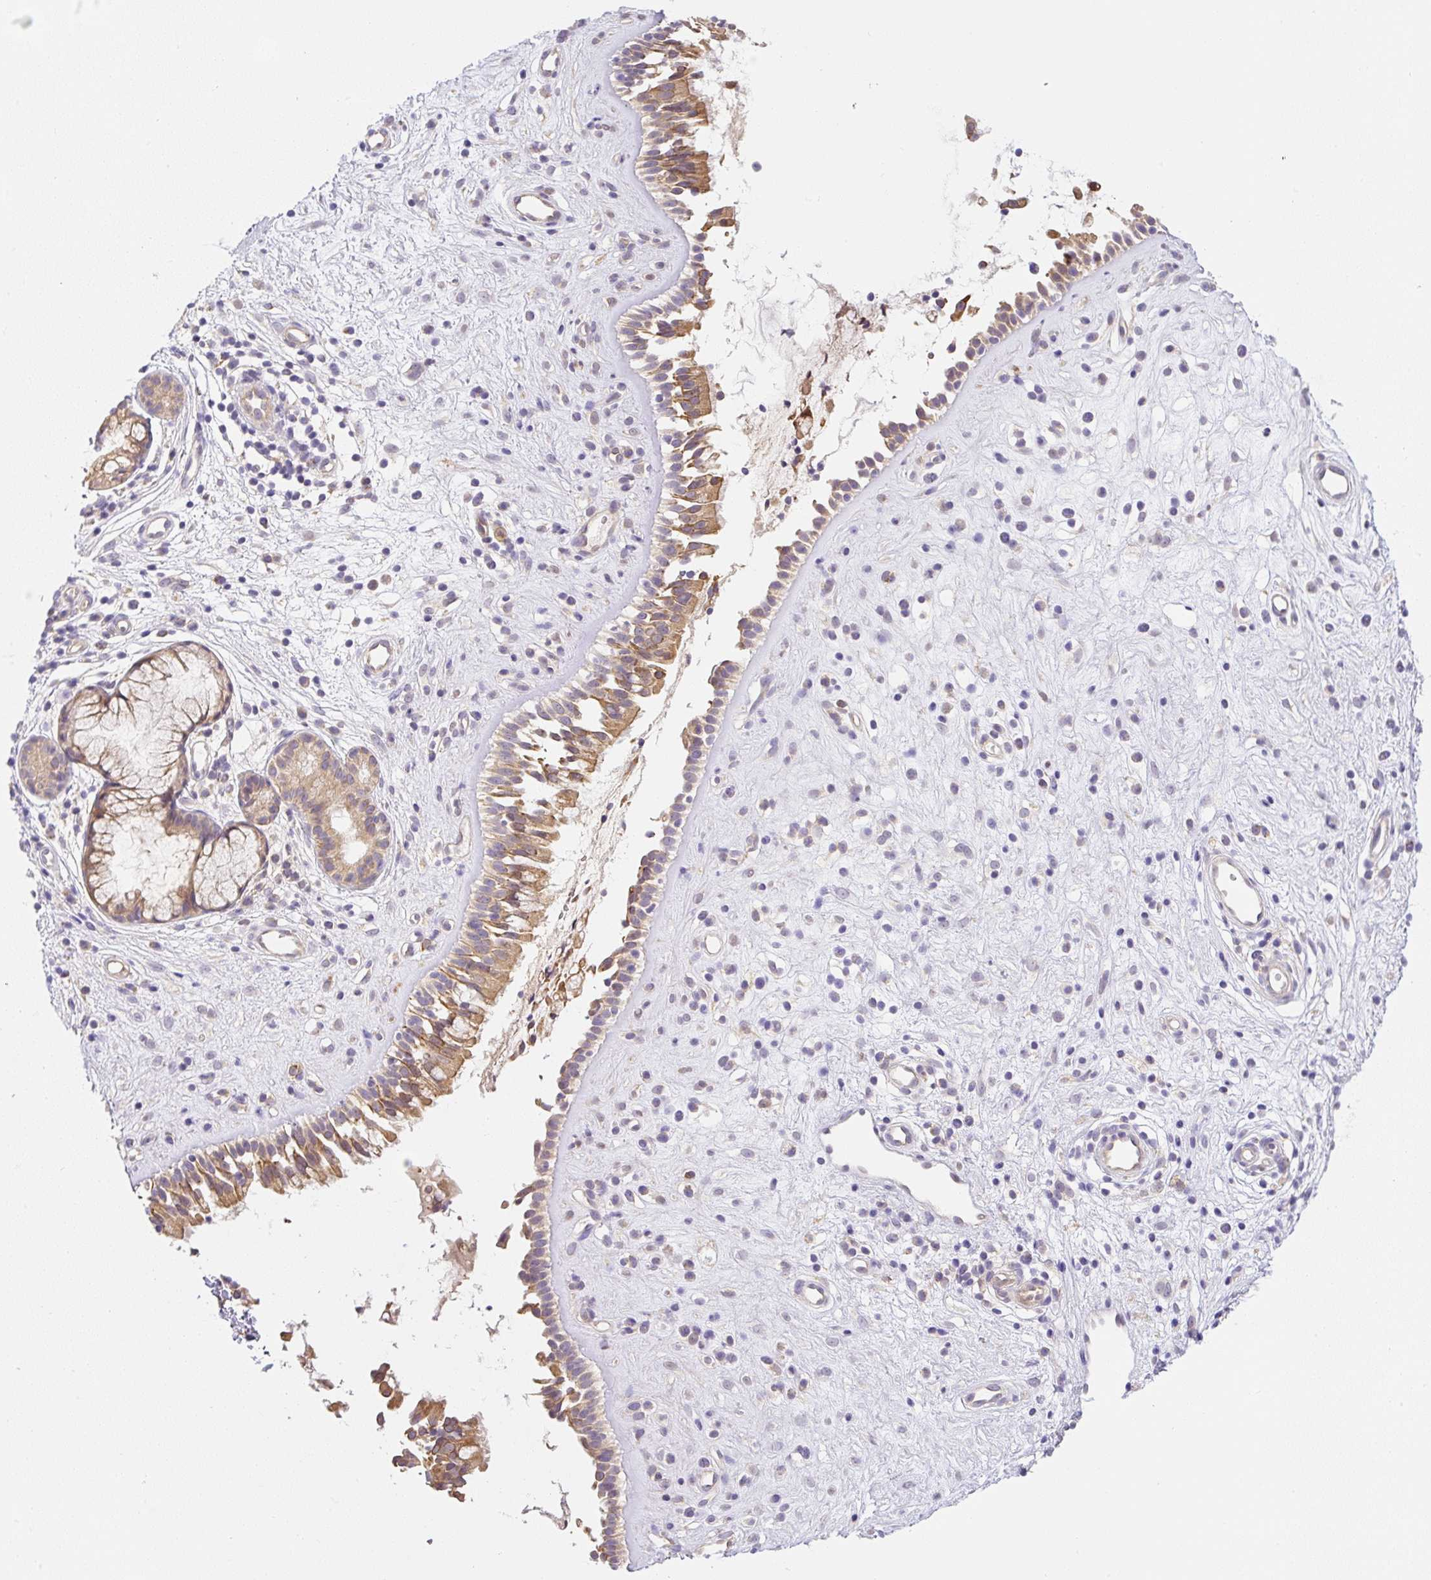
{"staining": {"intensity": "moderate", "quantity": ">75%", "location": "cytoplasmic/membranous"}, "tissue": "nasopharynx", "cell_type": "Respiratory epithelial cells", "image_type": "normal", "snomed": [{"axis": "morphology", "description": "Normal tissue, NOS"}, {"axis": "topography", "description": "Nasopharynx"}], "caption": "Brown immunohistochemical staining in normal nasopharynx shows moderate cytoplasmic/membranous positivity in about >75% of respiratory epithelial cells. (IHC, brightfield microscopy, high magnification).", "gene": "PLA2G4A", "patient": {"sex": "male", "age": 32}}